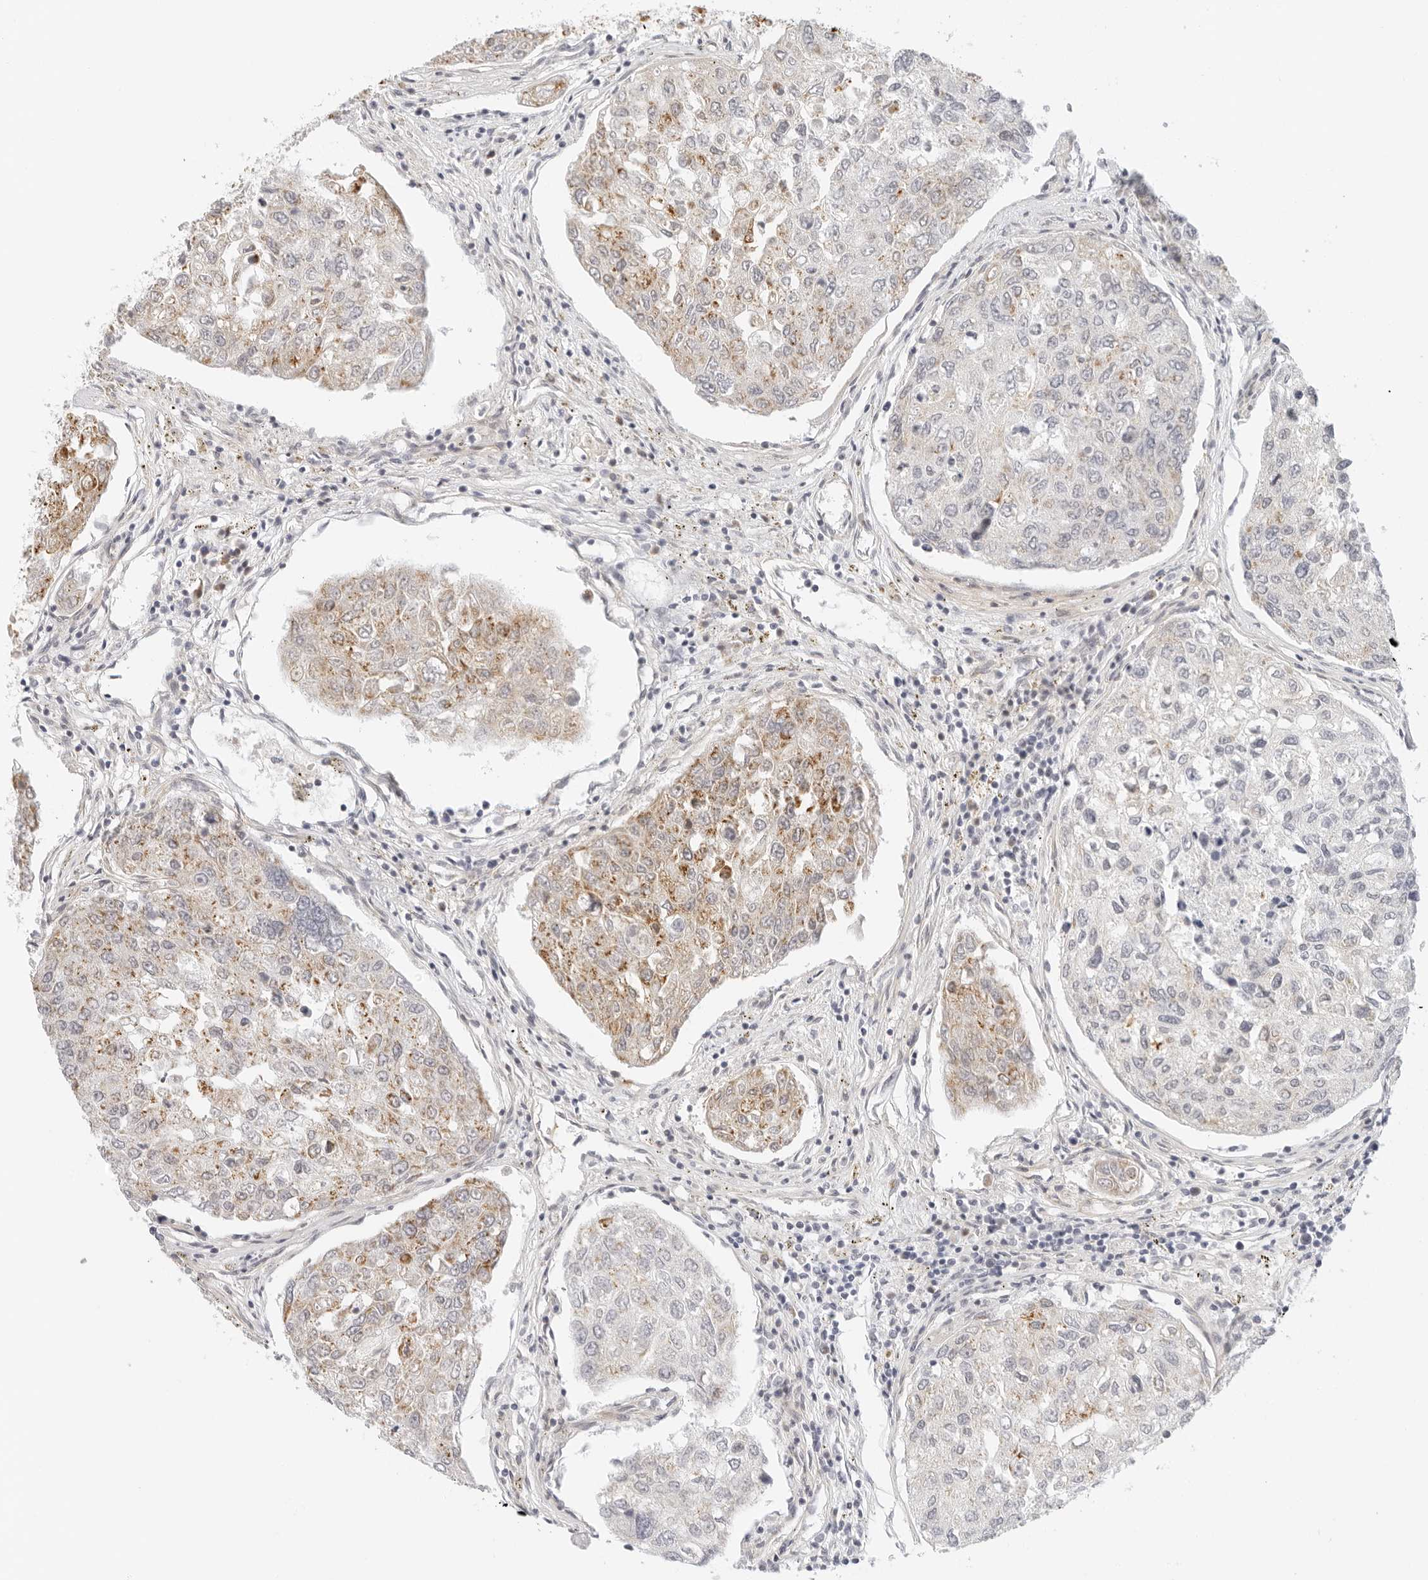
{"staining": {"intensity": "moderate", "quantity": "25%-75%", "location": "cytoplasmic/membranous"}, "tissue": "urothelial cancer", "cell_type": "Tumor cells", "image_type": "cancer", "snomed": [{"axis": "morphology", "description": "Urothelial carcinoma, High grade"}, {"axis": "topography", "description": "Lymph node"}, {"axis": "topography", "description": "Urinary bladder"}], "caption": "Moderate cytoplasmic/membranous protein staining is seen in approximately 25%-75% of tumor cells in urothelial cancer.", "gene": "RC3H1", "patient": {"sex": "male", "age": 51}}